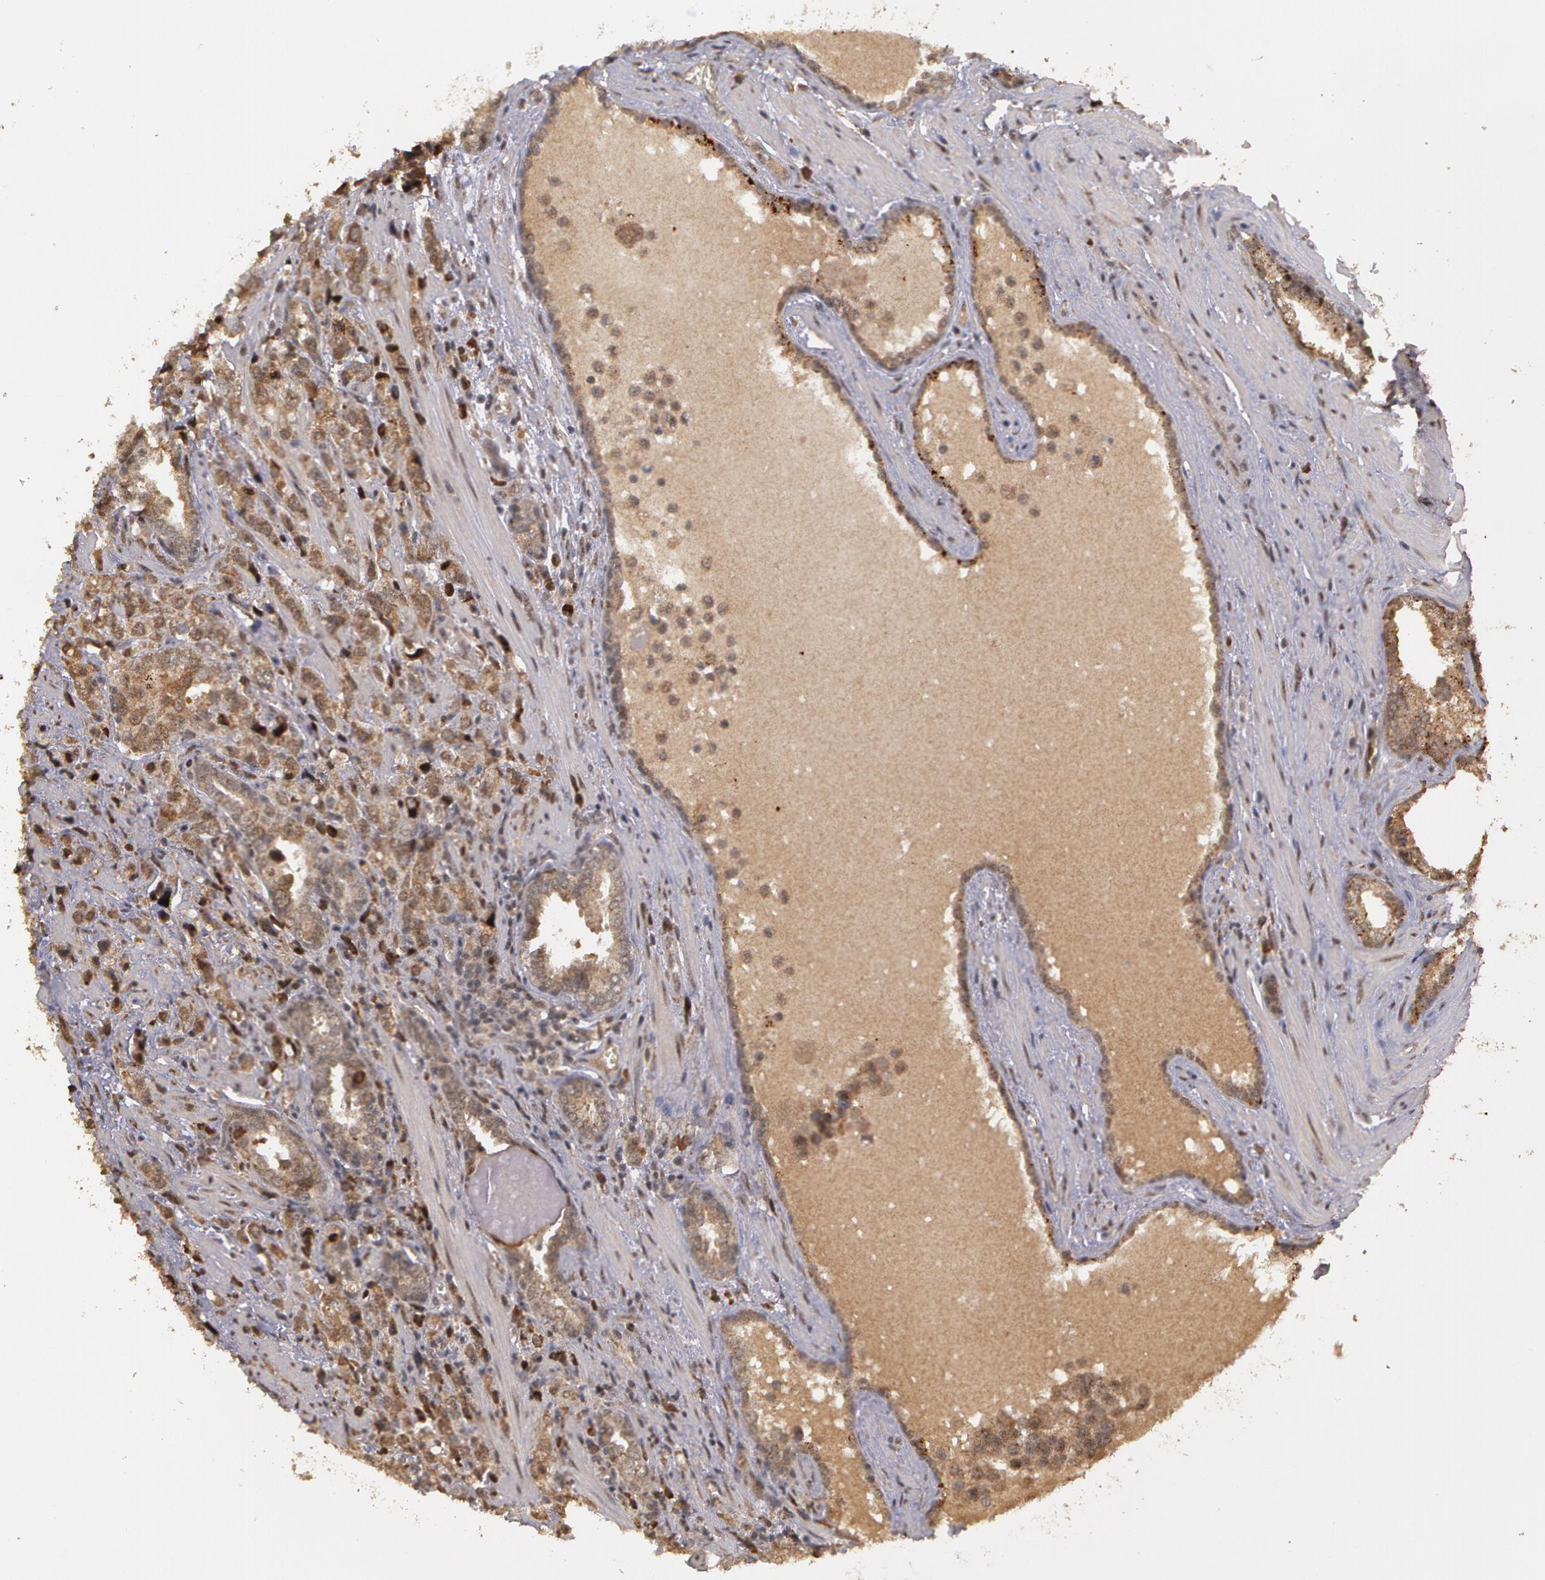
{"staining": {"intensity": "strong", "quantity": ">75%", "location": "cytoplasmic/membranous"}, "tissue": "prostate cancer", "cell_type": "Tumor cells", "image_type": "cancer", "snomed": [{"axis": "morphology", "description": "Adenocarcinoma, High grade"}, {"axis": "topography", "description": "Prostate"}], "caption": "An immunohistochemistry histopathology image of tumor tissue is shown. Protein staining in brown highlights strong cytoplasmic/membranous positivity in prostate cancer within tumor cells.", "gene": "GLIS1", "patient": {"sex": "male", "age": 71}}